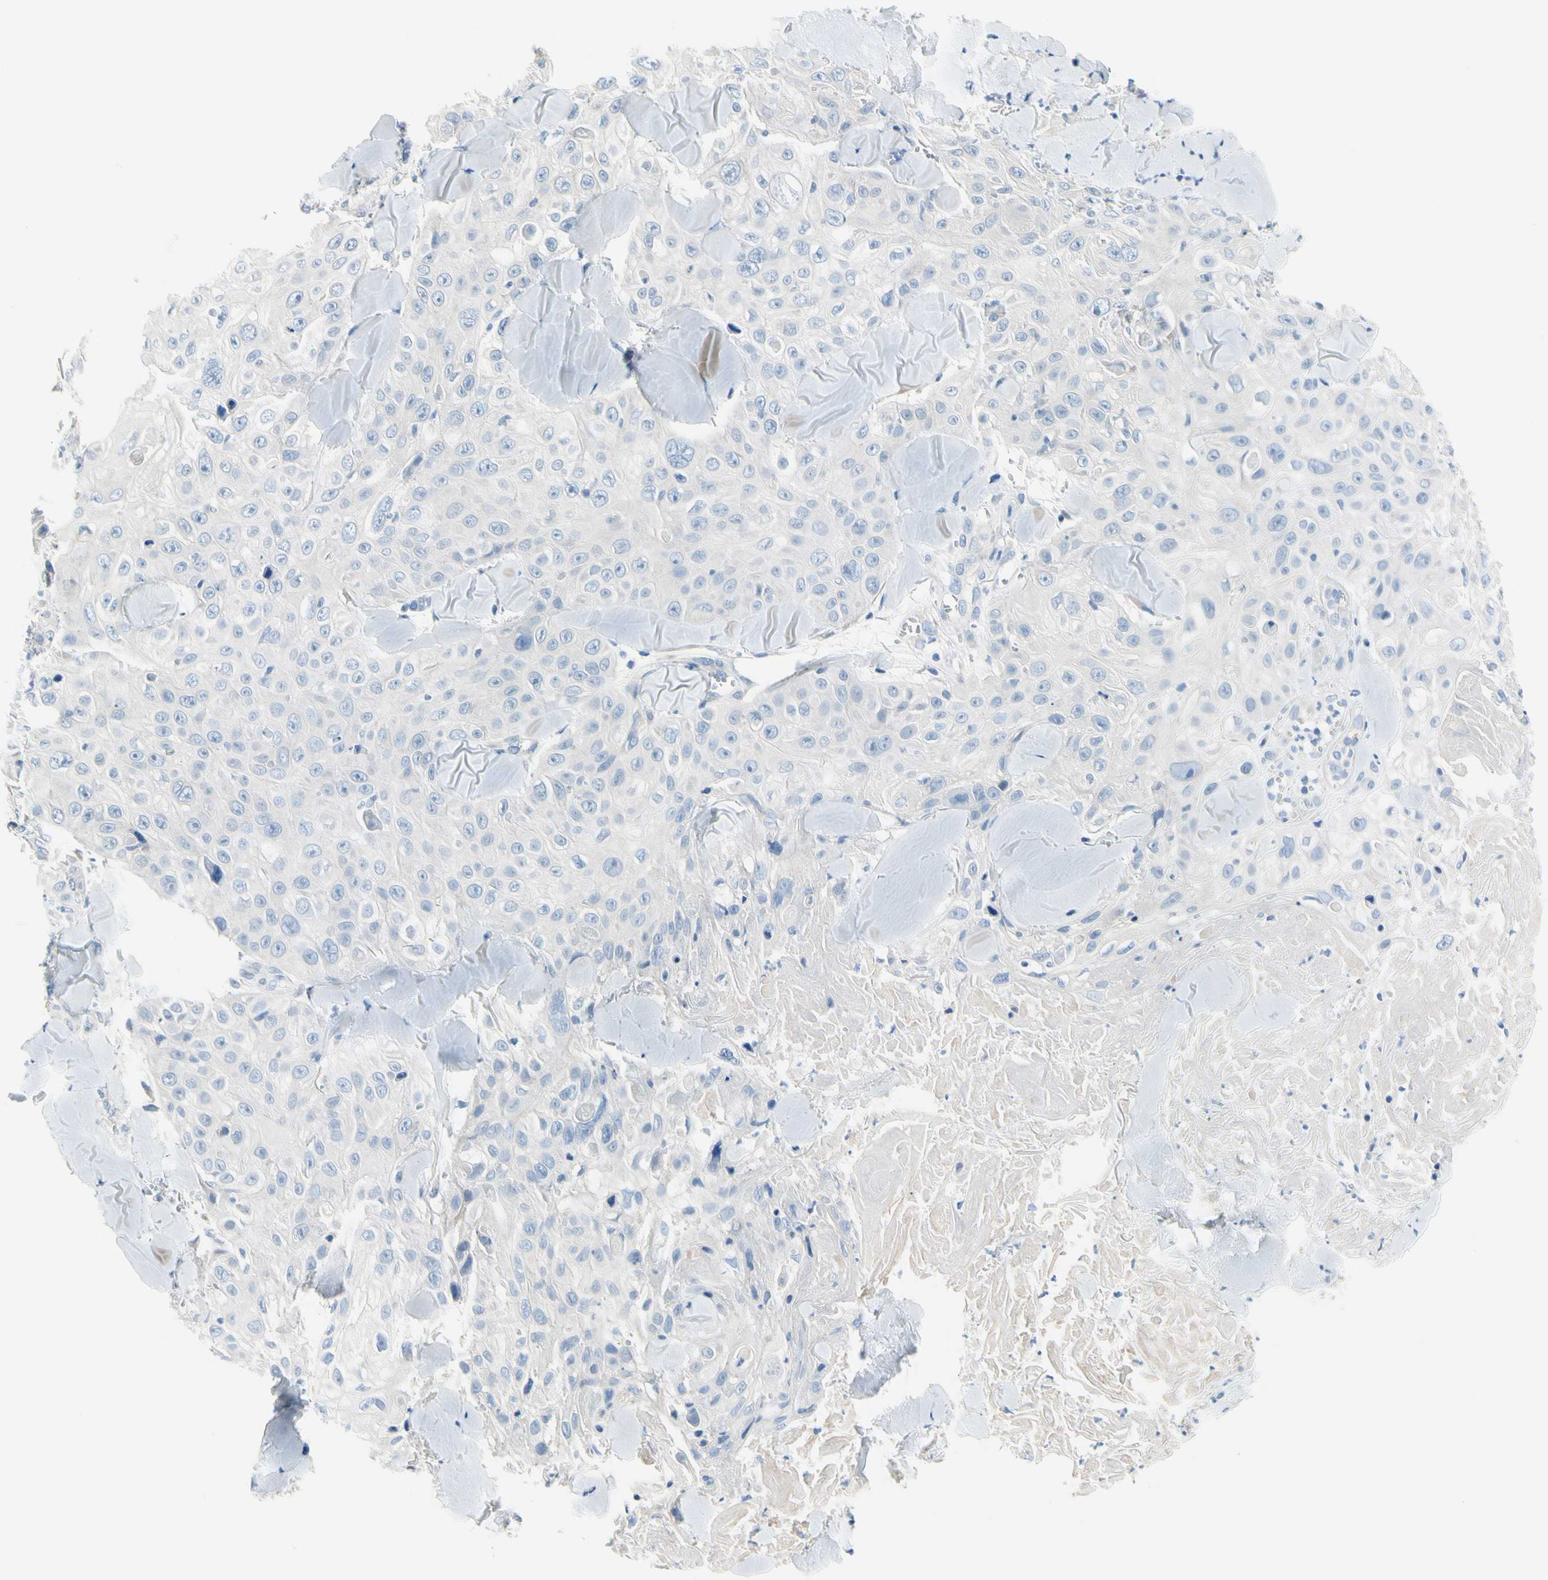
{"staining": {"intensity": "negative", "quantity": "none", "location": "none"}, "tissue": "skin cancer", "cell_type": "Tumor cells", "image_type": "cancer", "snomed": [{"axis": "morphology", "description": "Squamous cell carcinoma, NOS"}, {"axis": "topography", "description": "Skin"}], "caption": "Tumor cells show no significant protein expression in squamous cell carcinoma (skin).", "gene": "FCER2", "patient": {"sex": "male", "age": 86}}